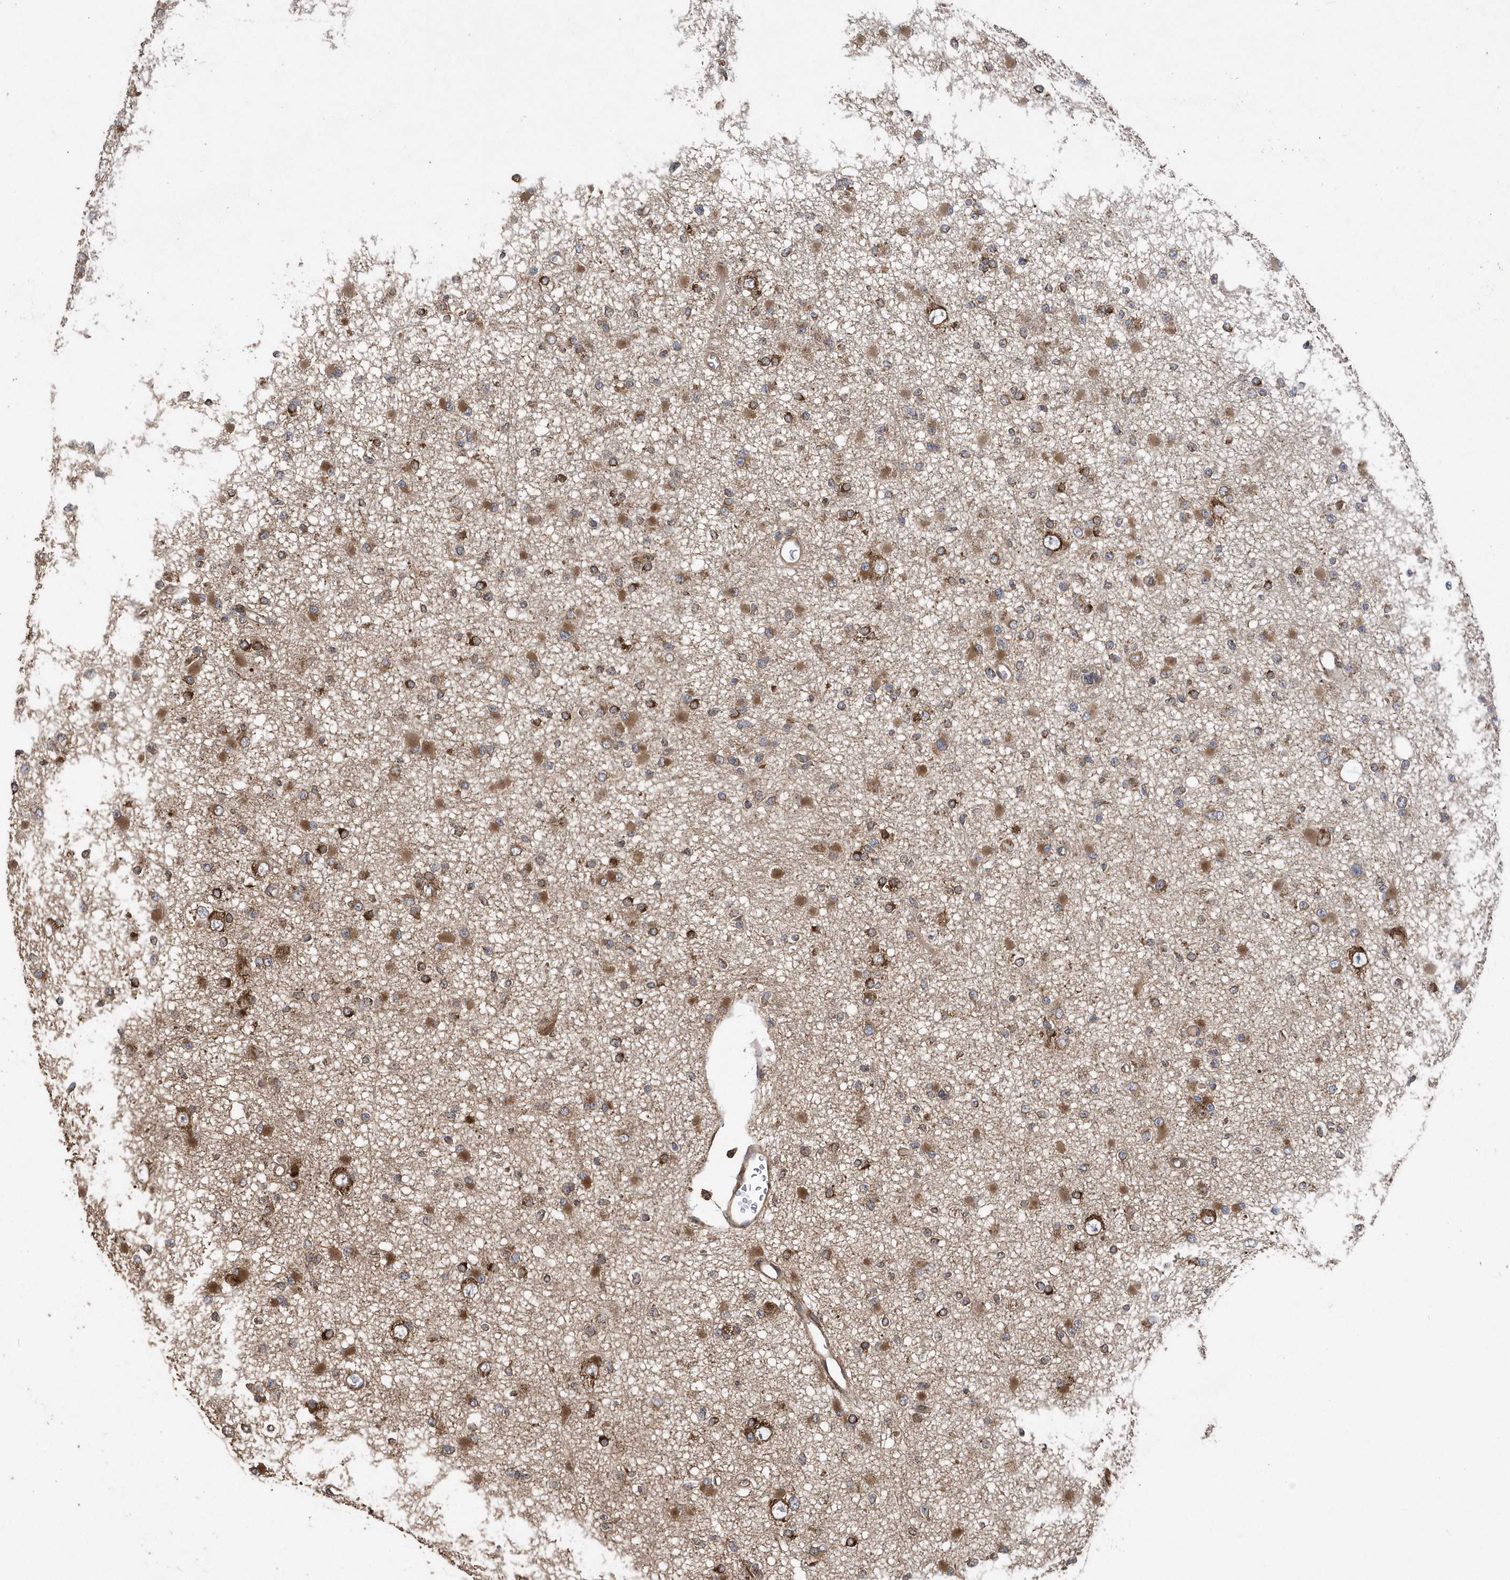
{"staining": {"intensity": "moderate", "quantity": ">75%", "location": "cytoplasmic/membranous"}, "tissue": "glioma", "cell_type": "Tumor cells", "image_type": "cancer", "snomed": [{"axis": "morphology", "description": "Glioma, malignant, Low grade"}, {"axis": "topography", "description": "Brain"}], "caption": "The image demonstrates a brown stain indicating the presence of a protein in the cytoplasmic/membranous of tumor cells in glioma.", "gene": "WASHC5", "patient": {"sex": "female", "age": 22}}